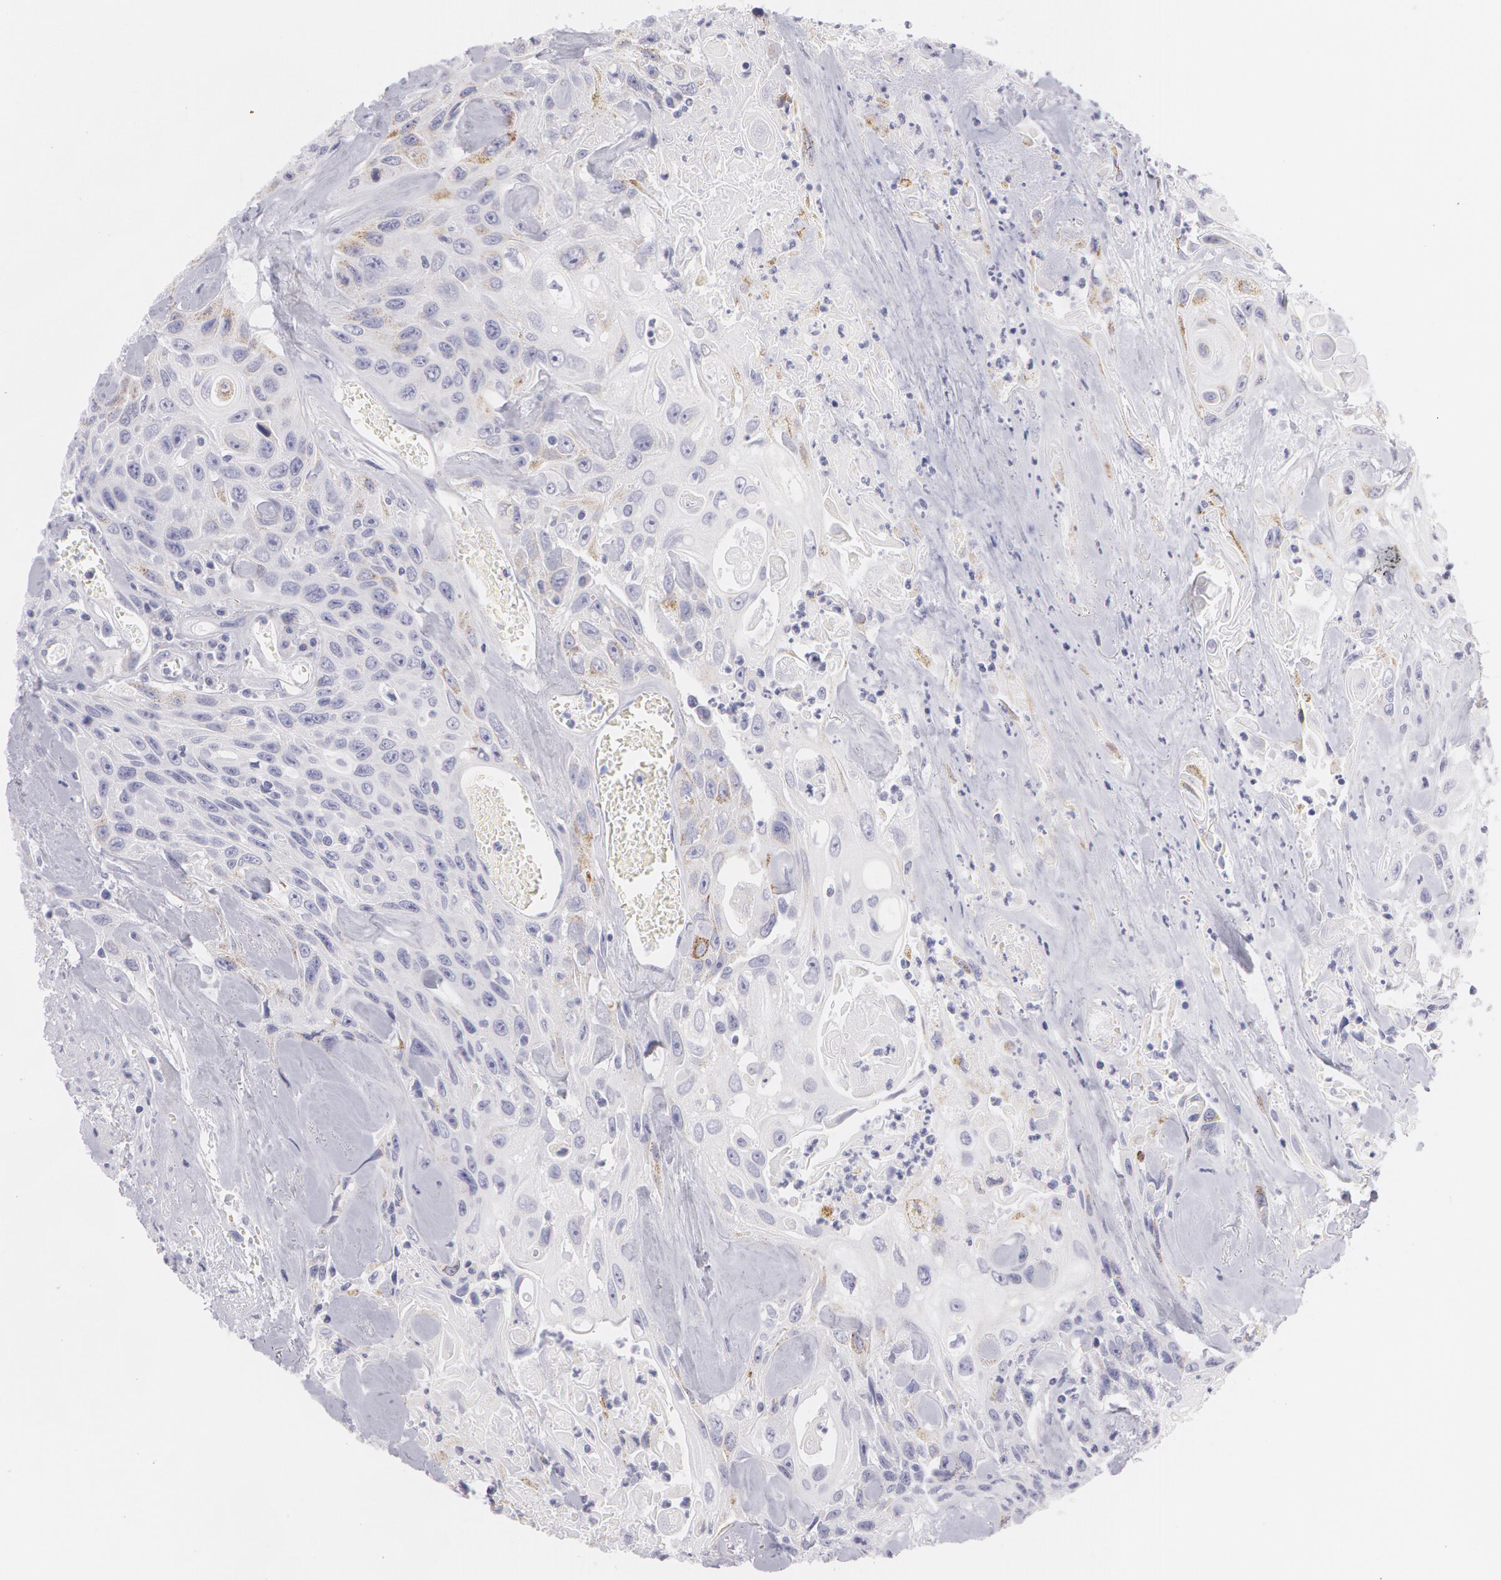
{"staining": {"intensity": "negative", "quantity": "none", "location": "none"}, "tissue": "urothelial cancer", "cell_type": "Tumor cells", "image_type": "cancer", "snomed": [{"axis": "morphology", "description": "Urothelial carcinoma, High grade"}, {"axis": "topography", "description": "Urinary bladder"}], "caption": "A histopathology image of human high-grade urothelial carcinoma is negative for staining in tumor cells.", "gene": "AMACR", "patient": {"sex": "female", "age": 84}}